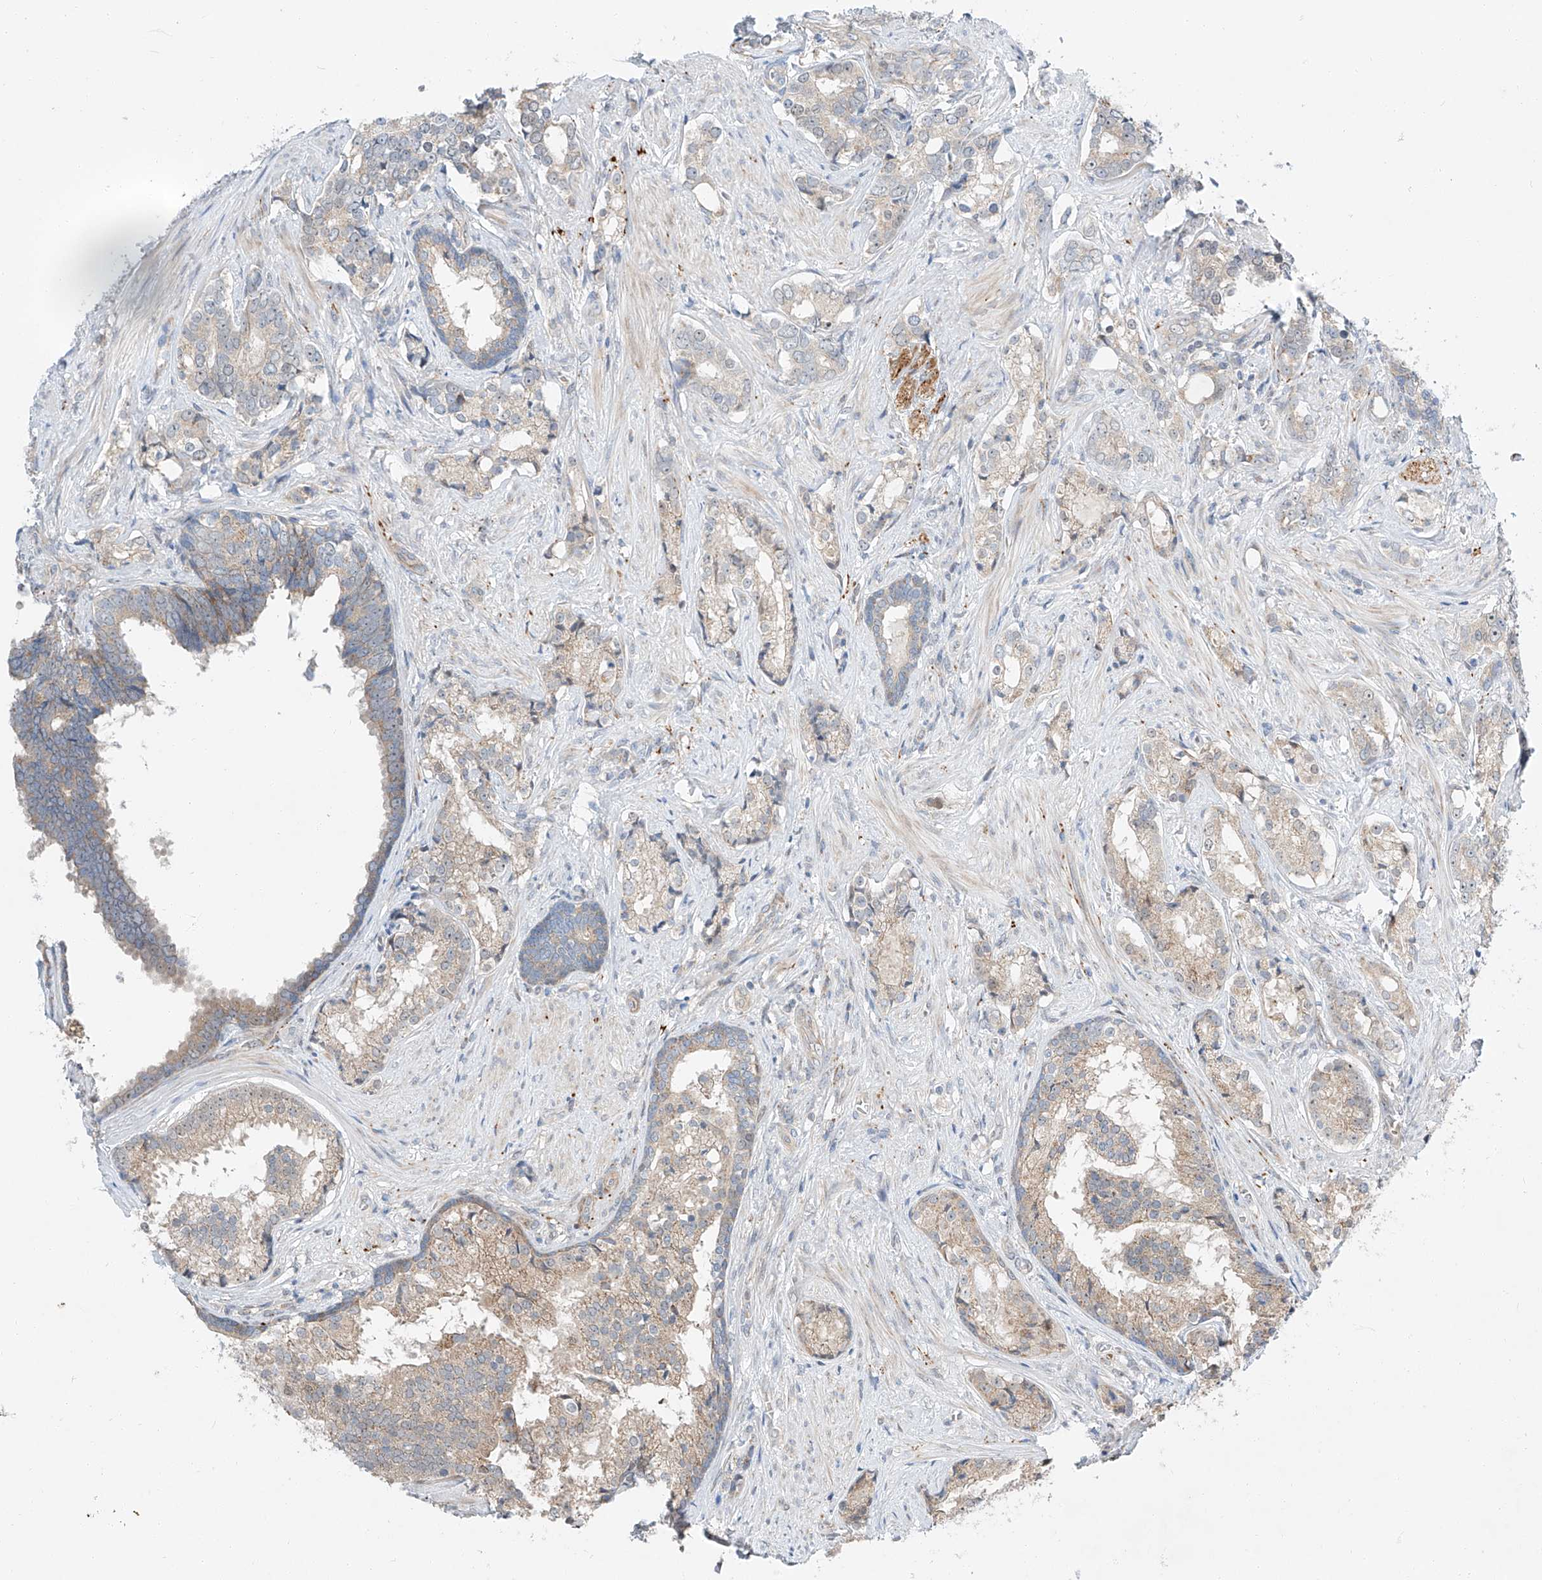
{"staining": {"intensity": "weak", "quantity": "25%-75%", "location": "cytoplasmic/membranous"}, "tissue": "prostate cancer", "cell_type": "Tumor cells", "image_type": "cancer", "snomed": [{"axis": "morphology", "description": "Adenocarcinoma, High grade"}, {"axis": "topography", "description": "Prostate"}], "caption": "The micrograph reveals immunohistochemical staining of prostate high-grade adenocarcinoma. There is weak cytoplasmic/membranous positivity is present in about 25%-75% of tumor cells.", "gene": "CLDND1", "patient": {"sex": "male", "age": 58}}